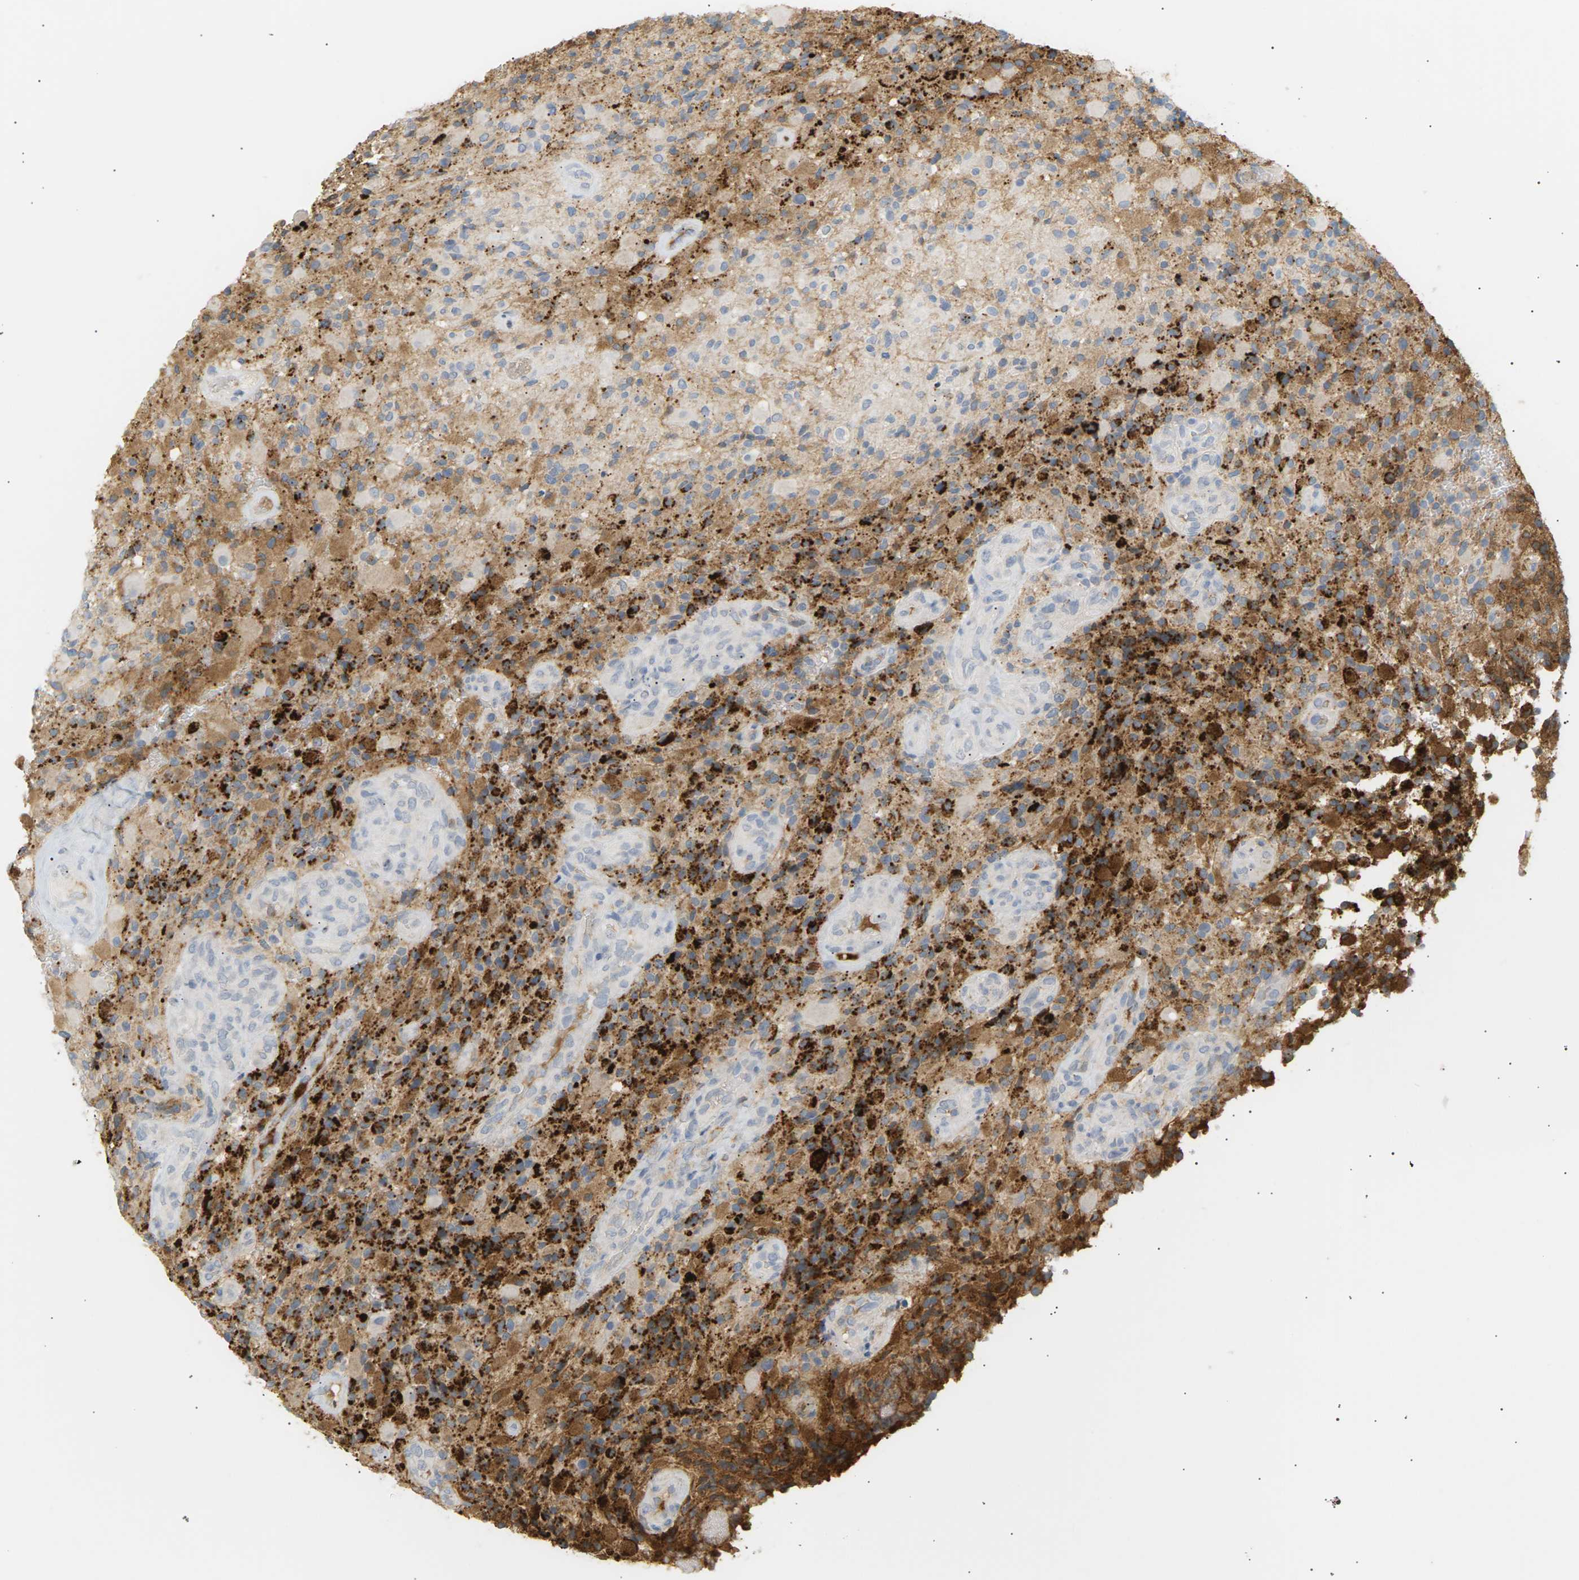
{"staining": {"intensity": "moderate", "quantity": "25%-75%", "location": "cytoplasmic/membranous"}, "tissue": "glioma", "cell_type": "Tumor cells", "image_type": "cancer", "snomed": [{"axis": "morphology", "description": "Glioma, malignant, High grade"}, {"axis": "topography", "description": "Brain"}], "caption": "Immunohistochemistry (IHC) of human high-grade glioma (malignant) displays medium levels of moderate cytoplasmic/membranous positivity in approximately 25%-75% of tumor cells.", "gene": "IGLC3", "patient": {"sex": "male", "age": 71}}